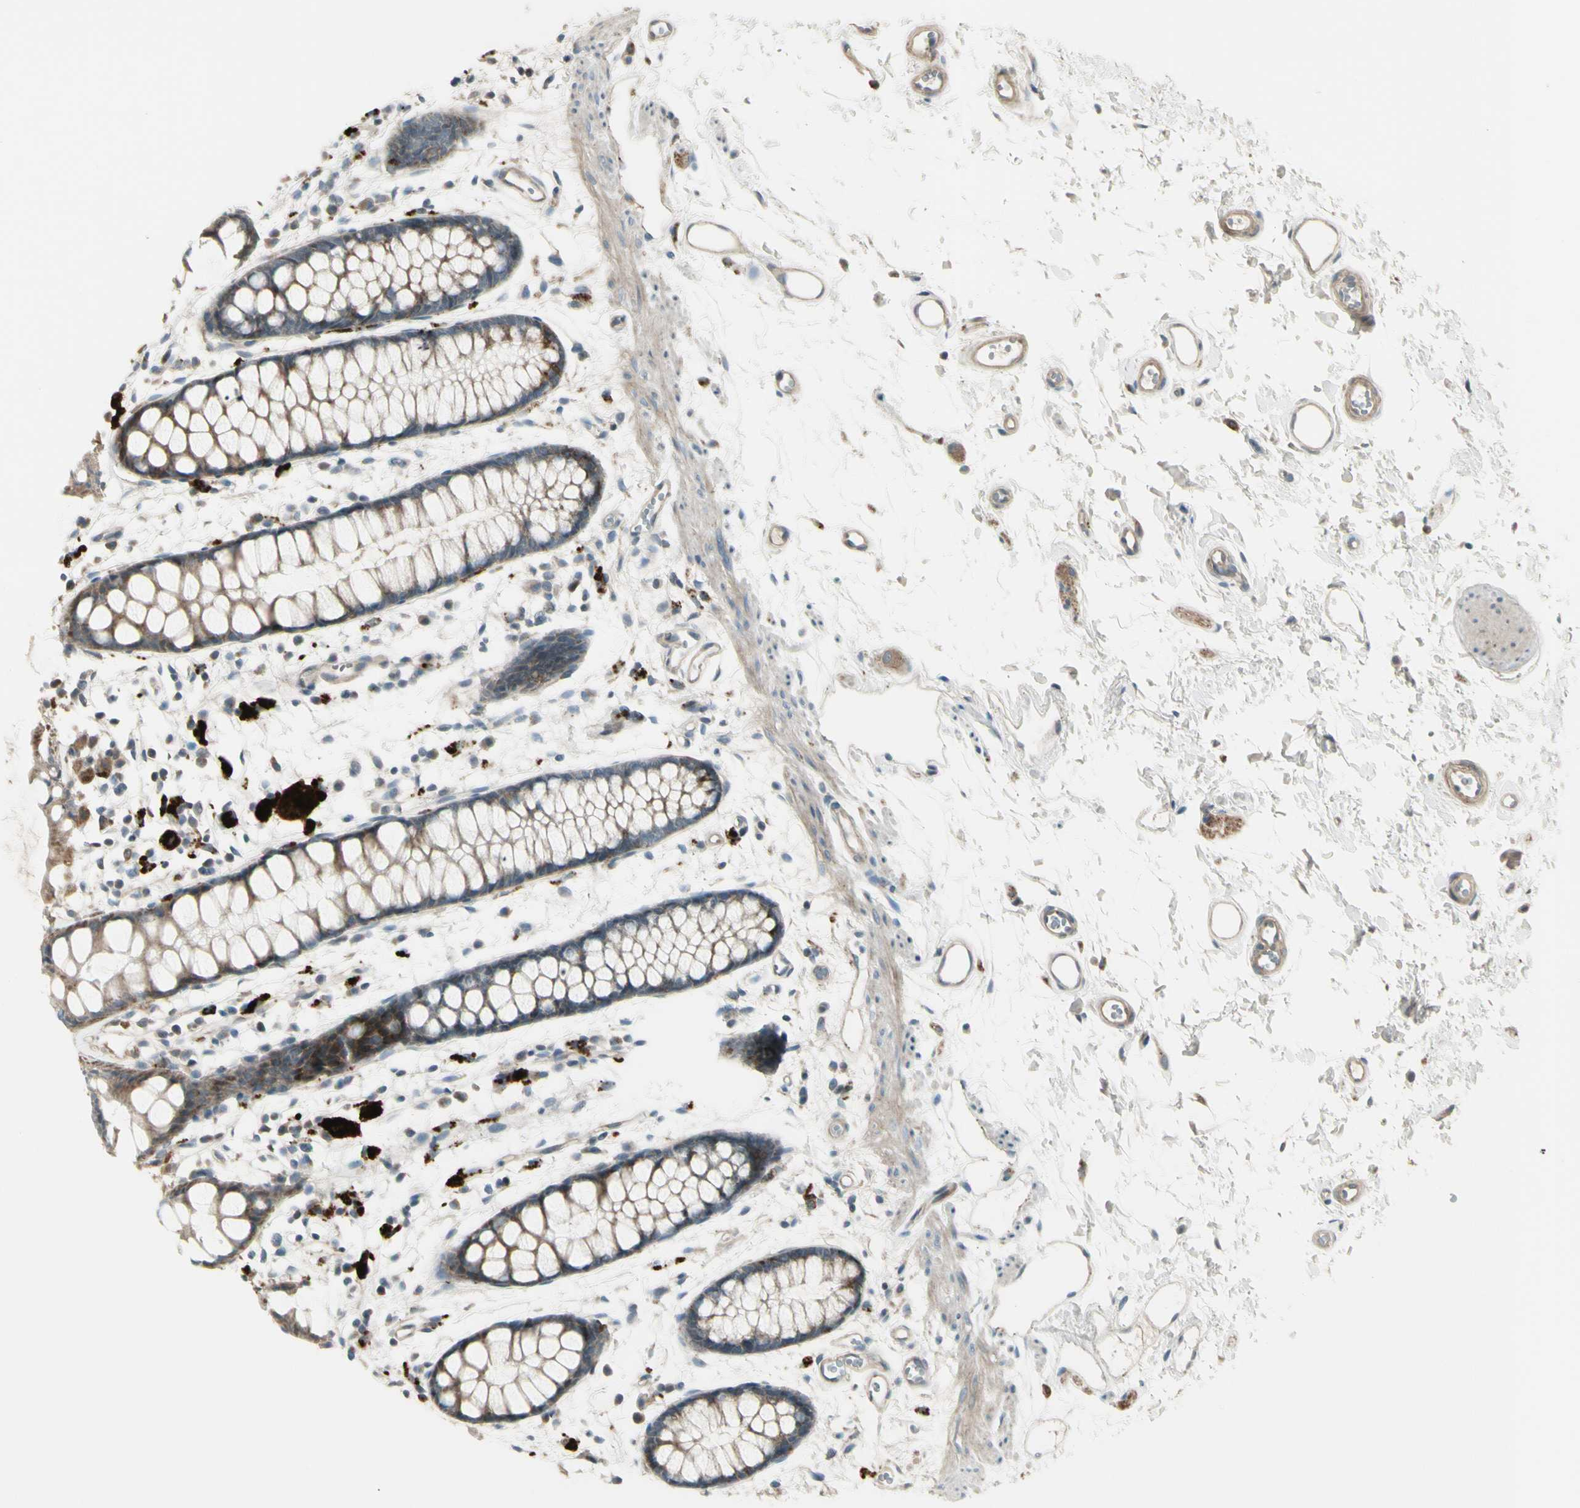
{"staining": {"intensity": "moderate", "quantity": ">75%", "location": "cytoplasmic/membranous"}, "tissue": "rectum", "cell_type": "Glandular cells", "image_type": "normal", "snomed": [{"axis": "morphology", "description": "Normal tissue, NOS"}, {"axis": "topography", "description": "Rectum"}], "caption": "Glandular cells demonstrate medium levels of moderate cytoplasmic/membranous expression in about >75% of cells in benign human rectum.", "gene": "OSTM1", "patient": {"sex": "female", "age": 66}}